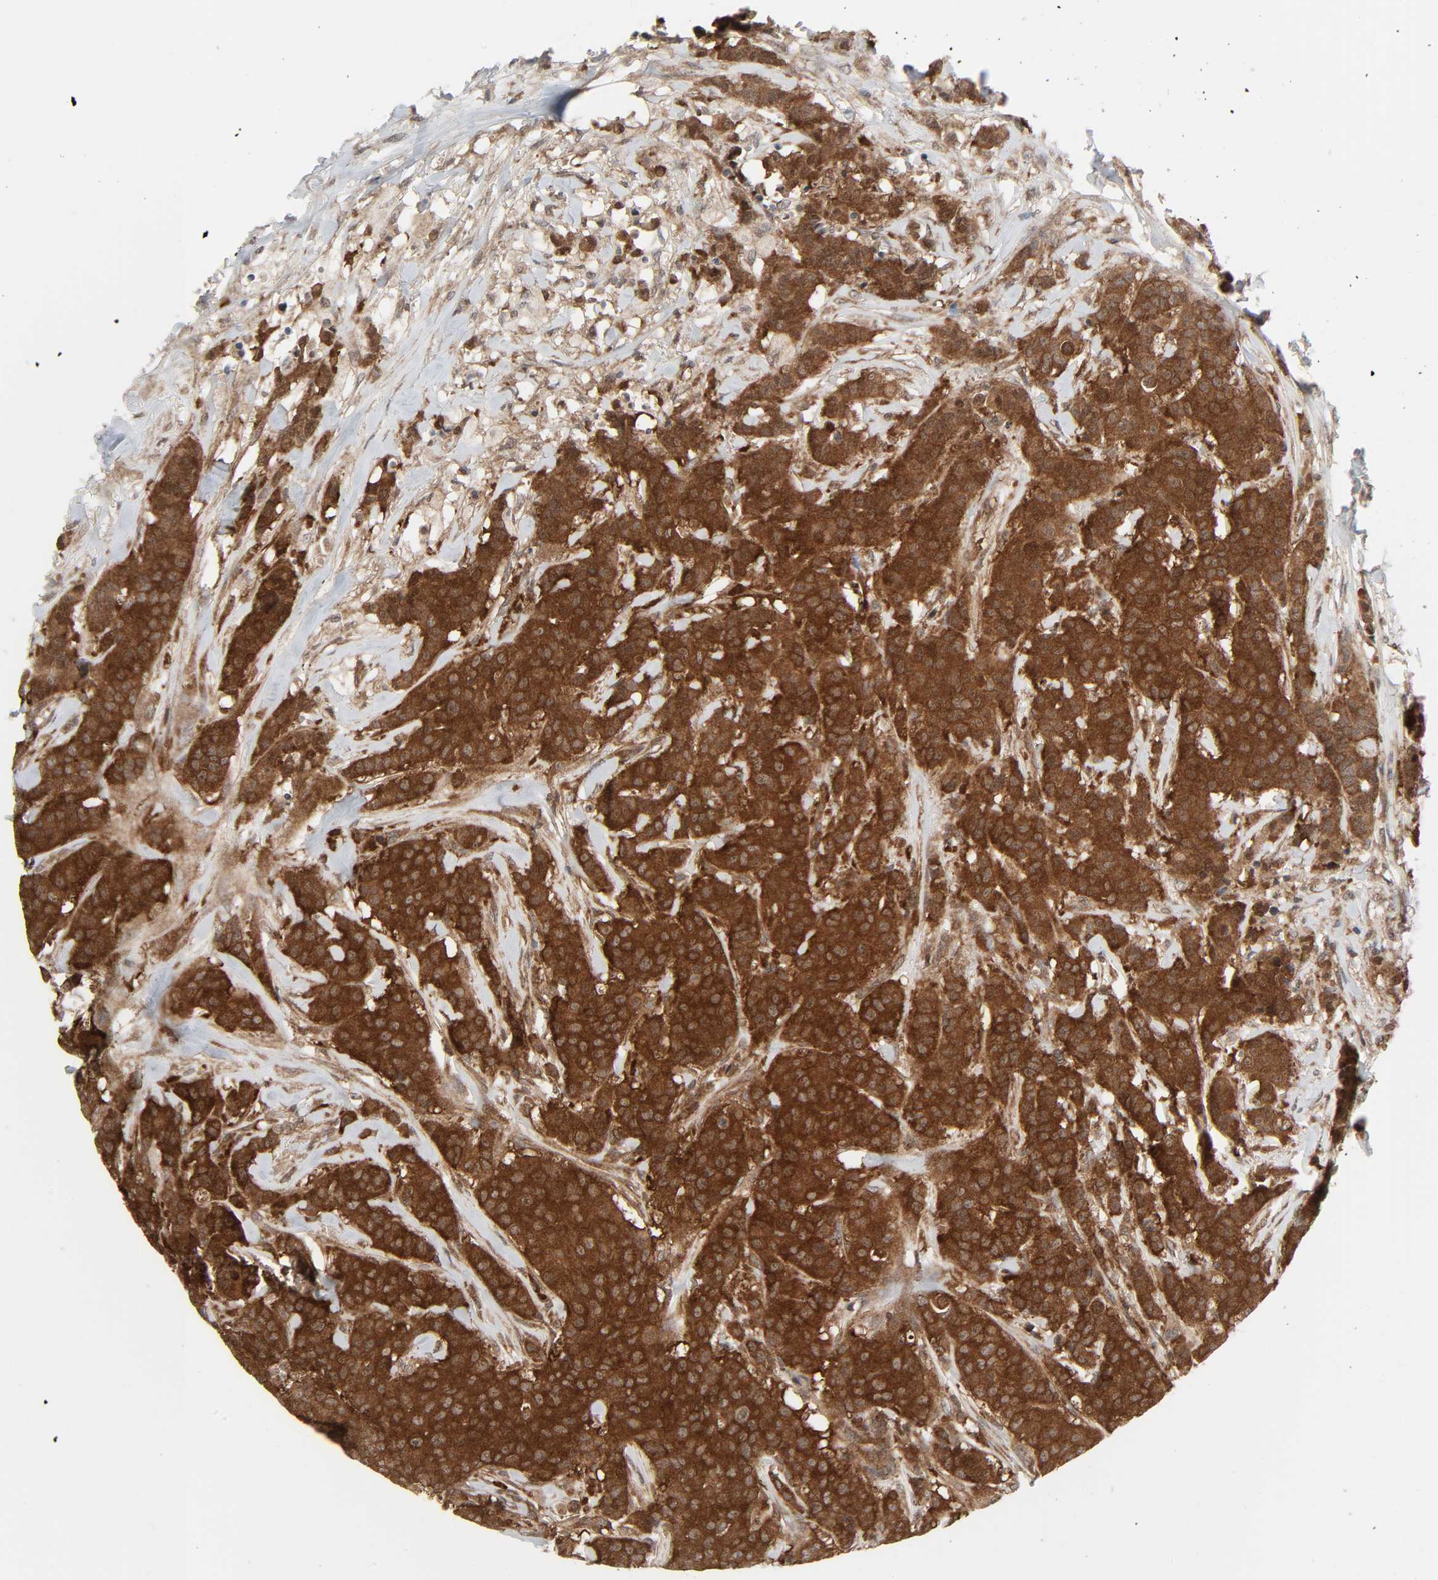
{"staining": {"intensity": "strong", "quantity": ">75%", "location": "cytoplasmic/membranous"}, "tissue": "breast cancer", "cell_type": "Tumor cells", "image_type": "cancer", "snomed": [{"axis": "morphology", "description": "Duct carcinoma"}, {"axis": "topography", "description": "Breast"}], "caption": "Tumor cells show high levels of strong cytoplasmic/membranous positivity in approximately >75% of cells in breast cancer. (brown staining indicates protein expression, while blue staining denotes nuclei).", "gene": "GSK3A", "patient": {"sex": "female", "age": 40}}